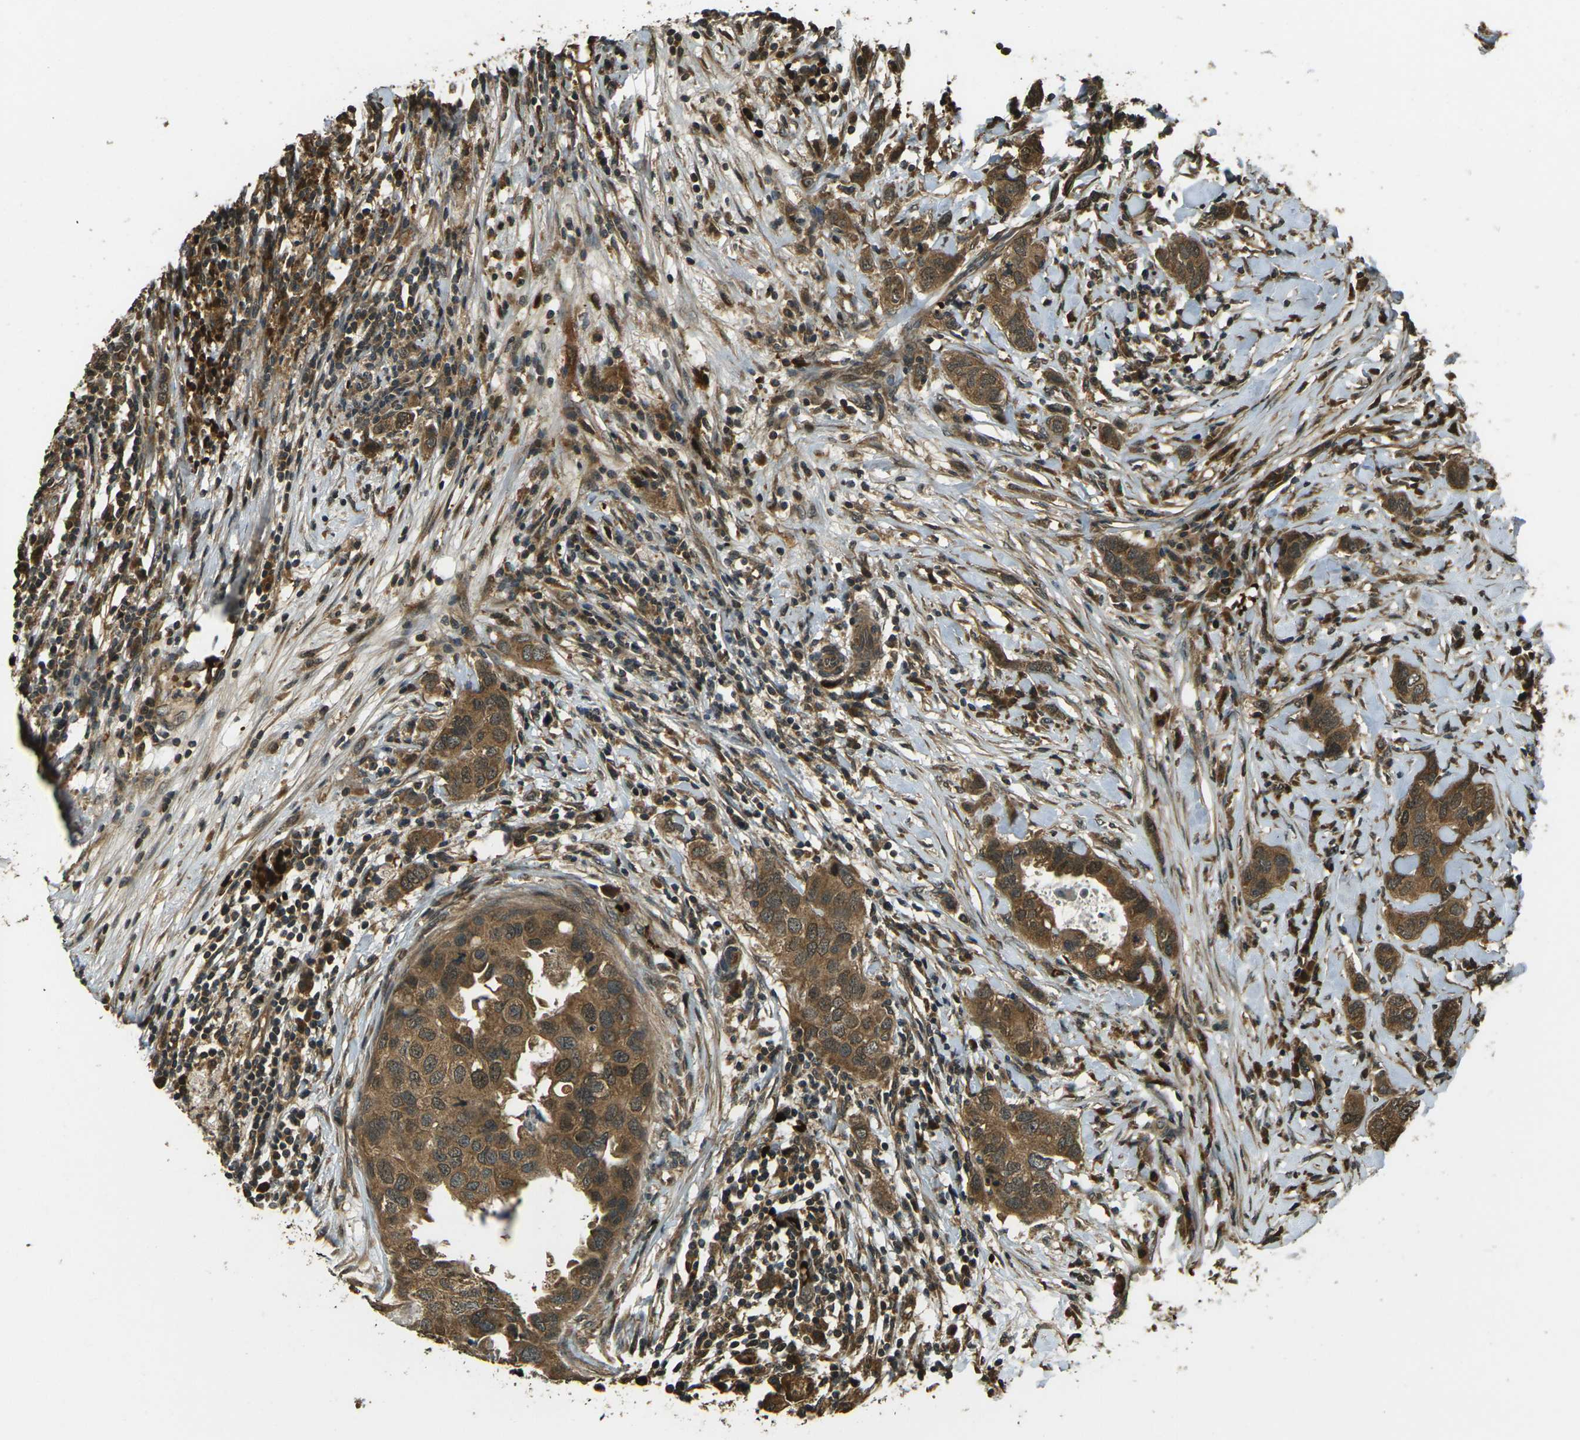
{"staining": {"intensity": "moderate", "quantity": ">75%", "location": "cytoplasmic/membranous"}, "tissue": "breast cancer", "cell_type": "Tumor cells", "image_type": "cancer", "snomed": [{"axis": "morphology", "description": "Duct carcinoma"}, {"axis": "topography", "description": "Breast"}], "caption": "Immunohistochemistry micrograph of neoplastic tissue: human breast cancer (infiltrating ductal carcinoma) stained using immunohistochemistry reveals medium levels of moderate protein expression localized specifically in the cytoplasmic/membranous of tumor cells, appearing as a cytoplasmic/membranous brown color.", "gene": "TOR1A", "patient": {"sex": "female", "age": 50}}